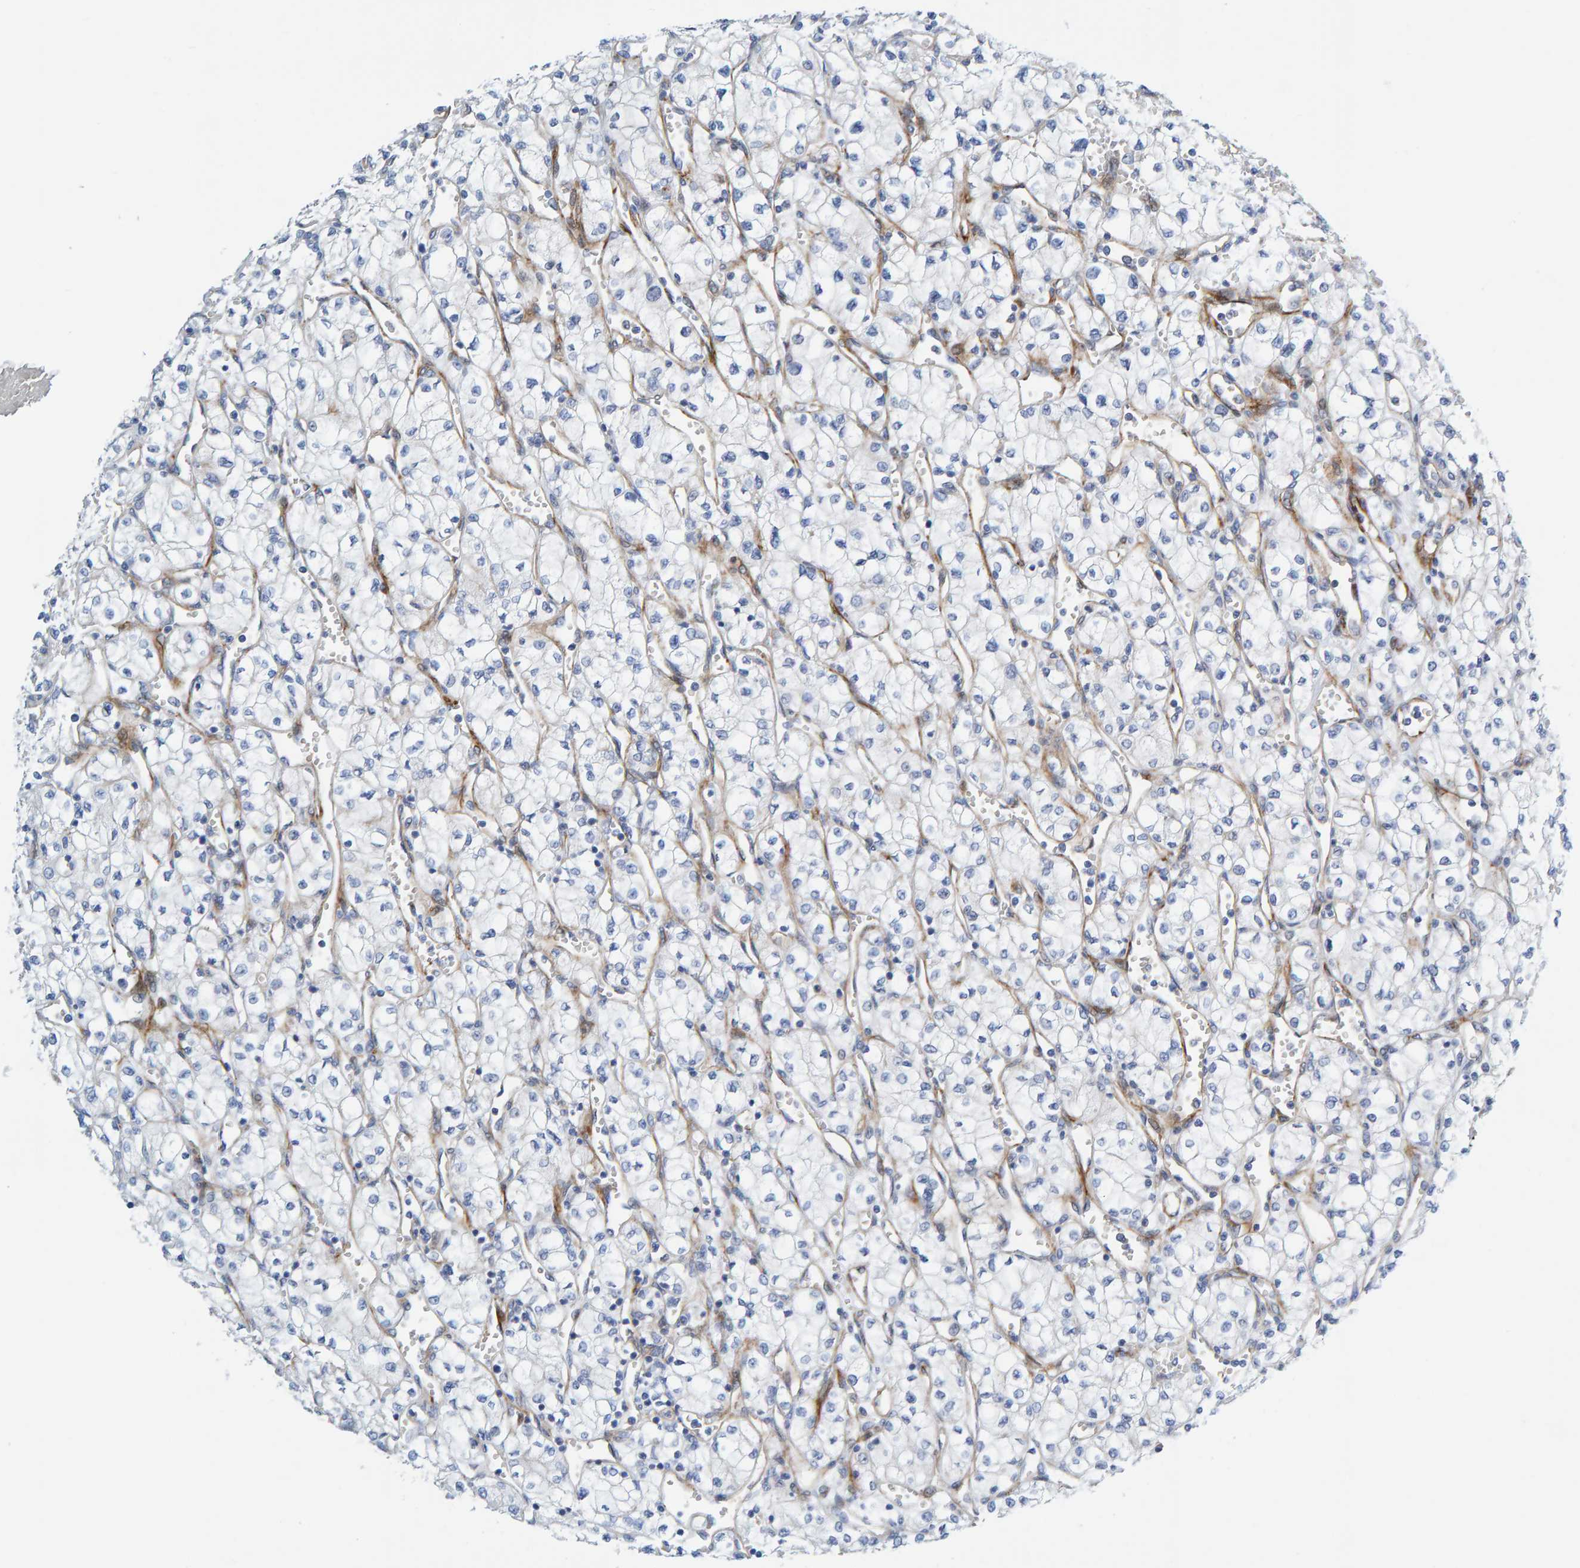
{"staining": {"intensity": "negative", "quantity": "none", "location": "none"}, "tissue": "renal cancer", "cell_type": "Tumor cells", "image_type": "cancer", "snomed": [{"axis": "morphology", "description": "Adenocarcinoma, NOS"}, {"axis": "topography", "description": "Kidney"}], "caption": "Immunohistochemistry (IHC) of renal cancer (adenocarcinoma) exhibits no positivity in tumor cells.", "gene": "POLG2", "patient": {"sex": "male", "age": 59}}